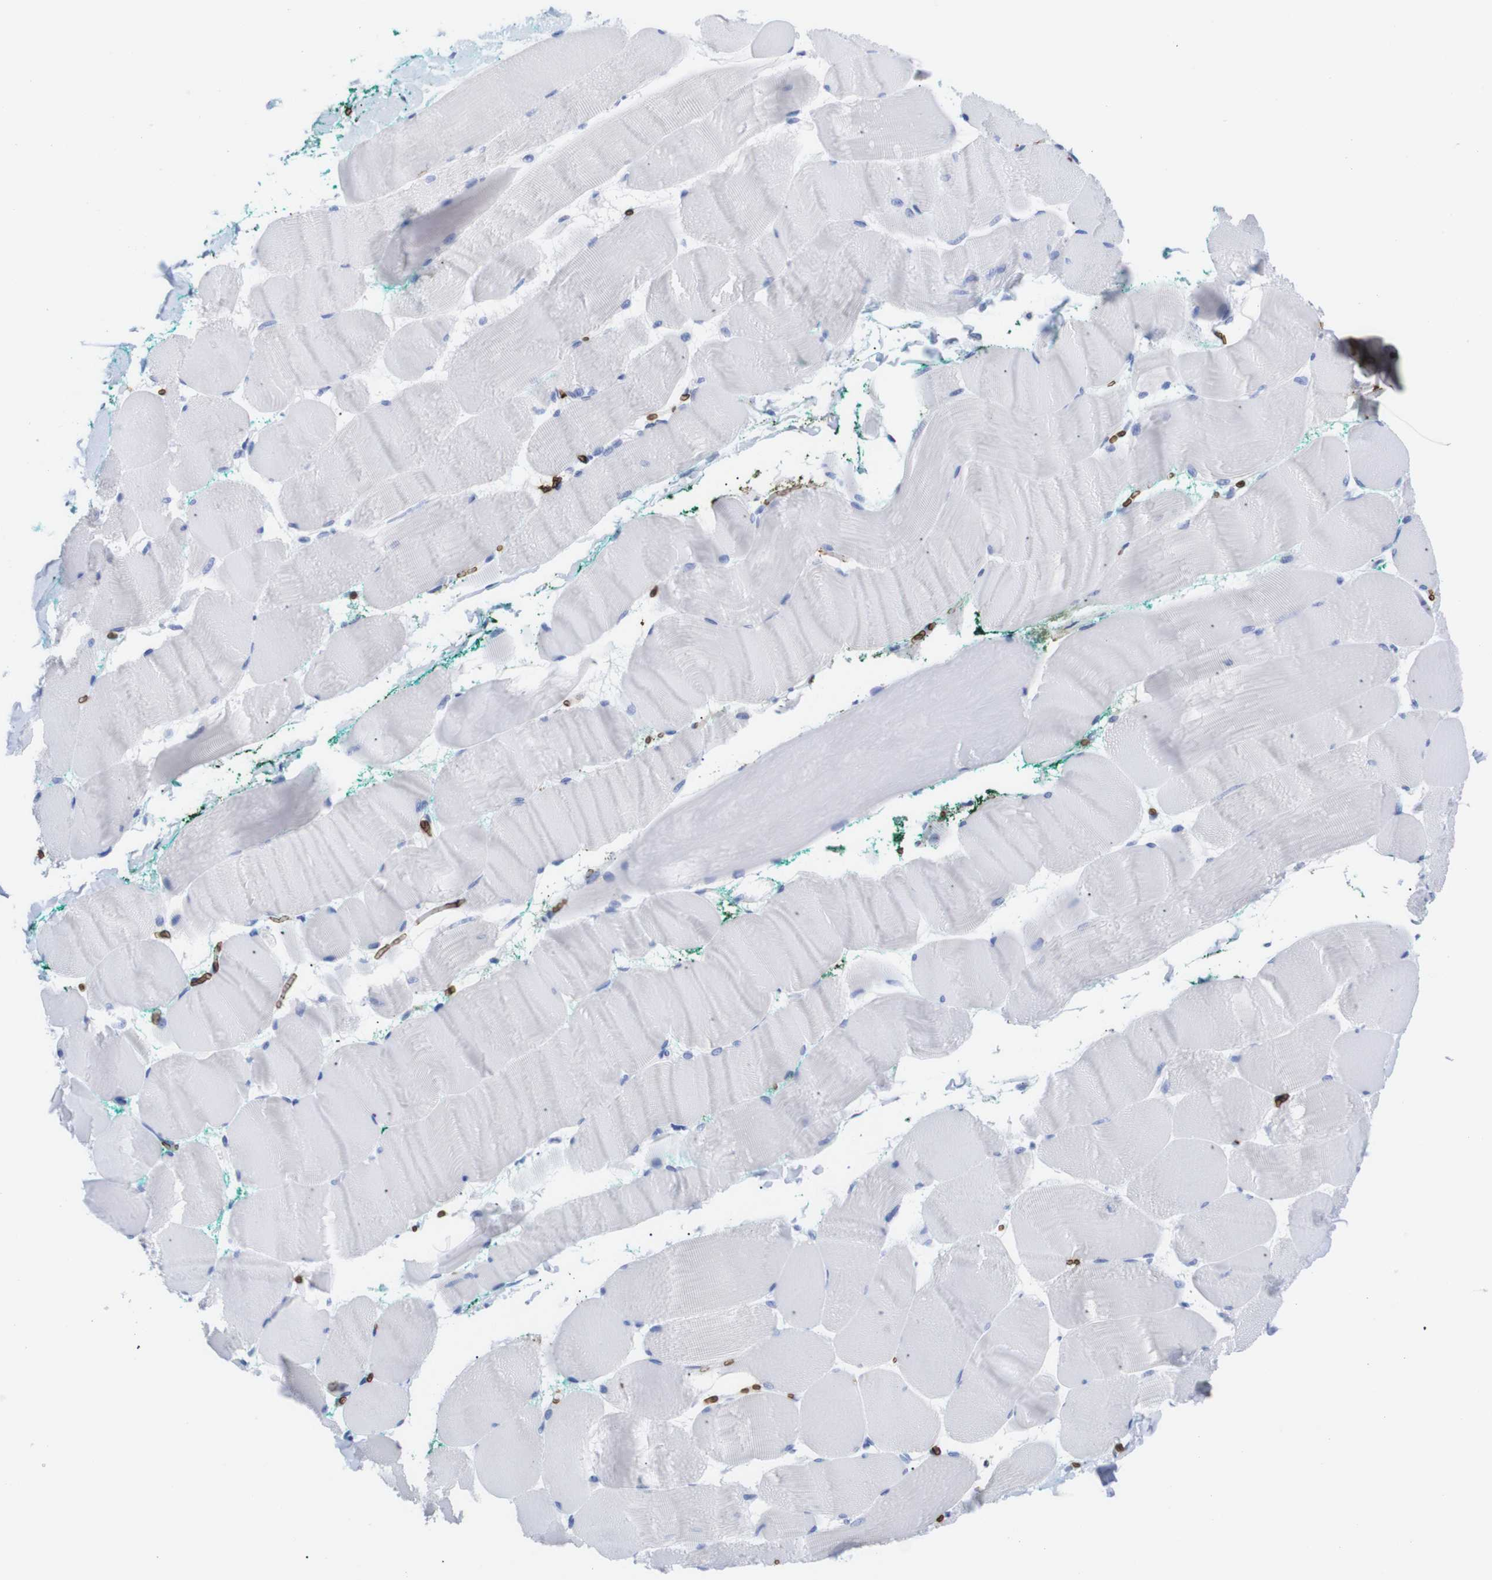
{"staining": {"intensity": "negative", "quantity": "none", "location": "none"}, "tissue": "skeletal muscle", "cell_type": "Myocytes", "image_type": "normal", "snomed": [{"axis": "morphology", "description": "Normal tissue, NOS"}, {"axis": "morphology", "description": "Squamous cell carcinoma, NOS"}, {"axis": "topography", "description": "Skeletal muscle"}], "caption": "Immunohistochemical staining of benign human skeletal muscle reveals no significant expression in myocytes. (Brightfield microscopy of DAB (3,3'-diaminobenzidine) IHC at high magnification).", "gene": "S1PR2", "patient": {"sex": "male", "age": 51}}